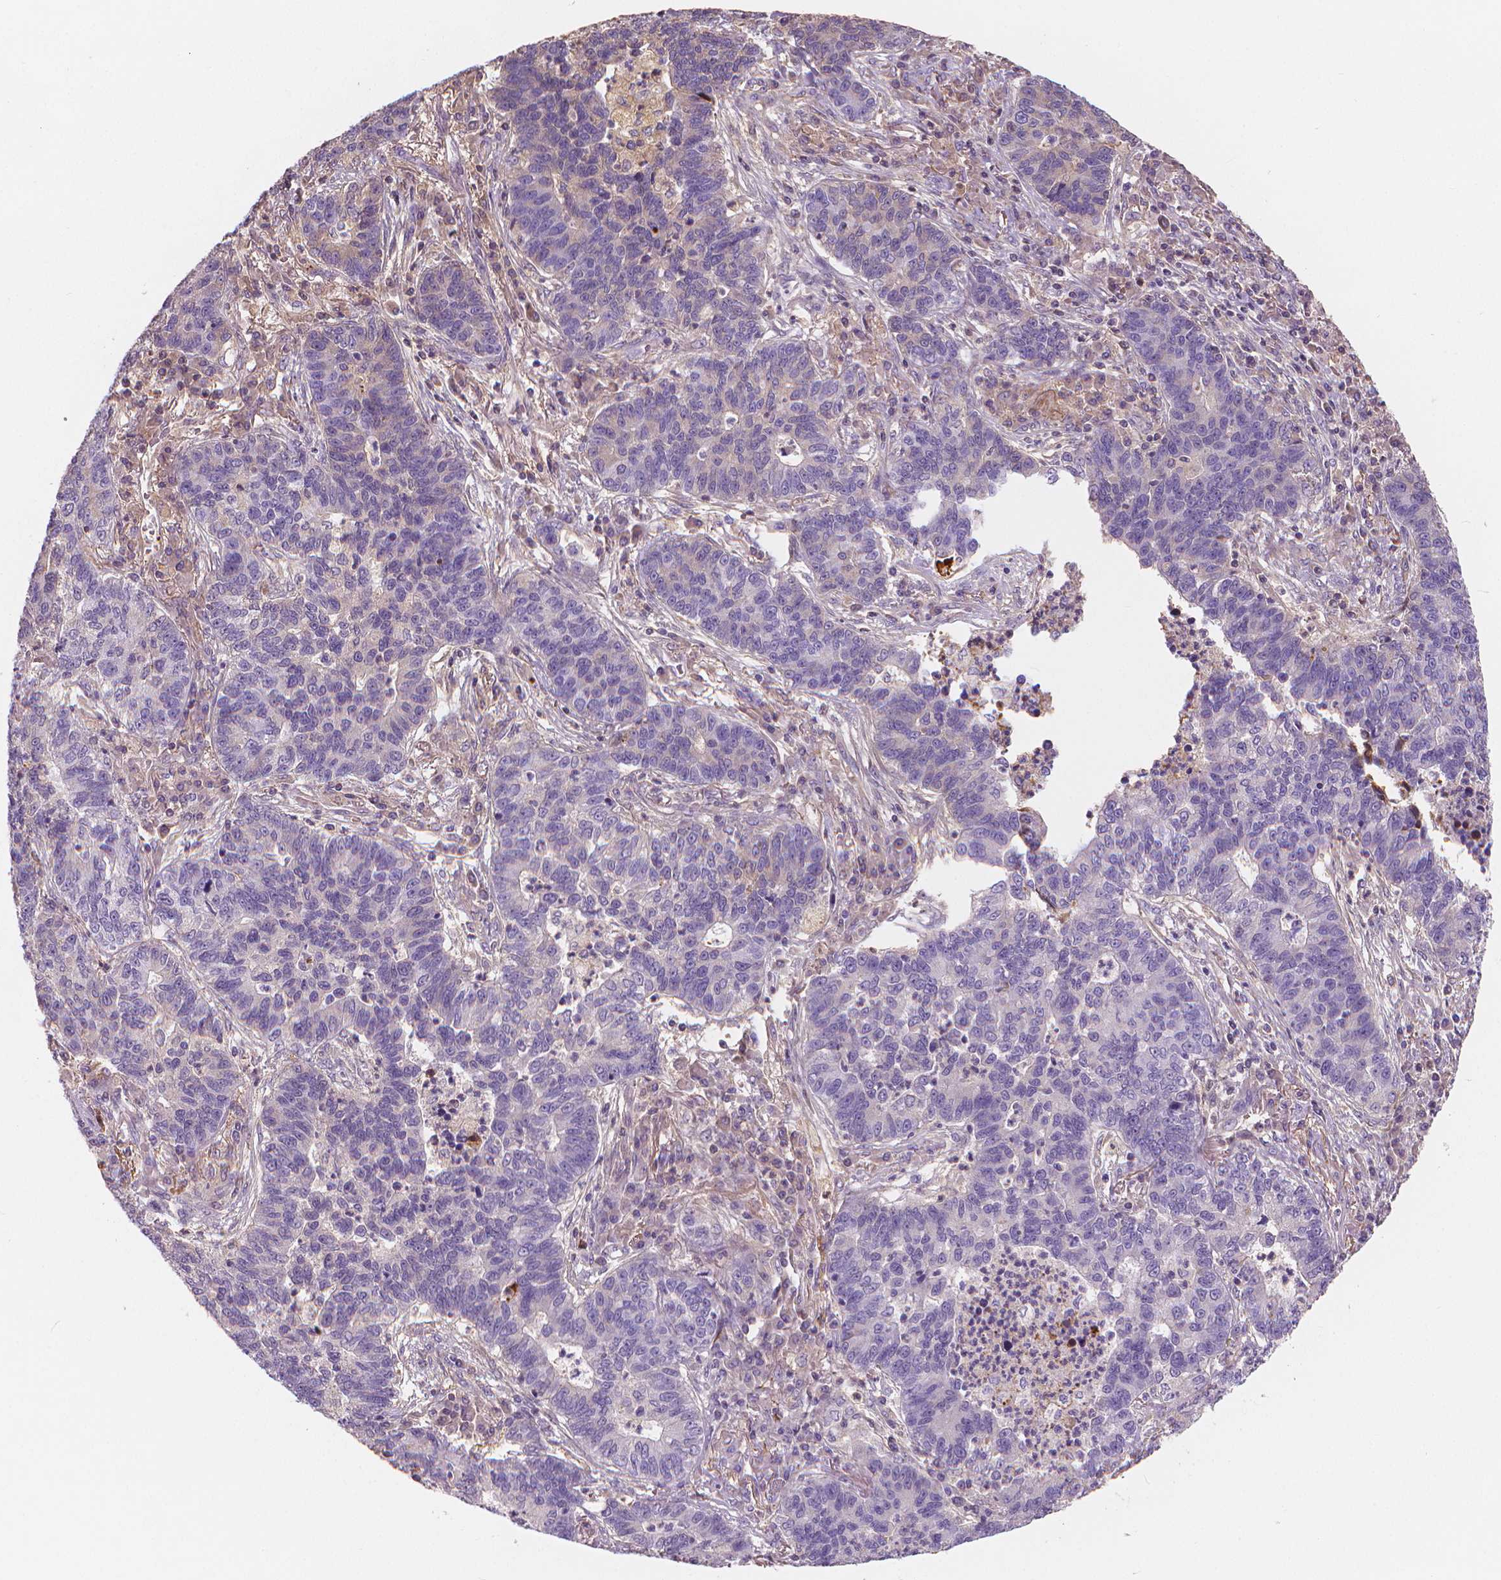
{"staining": {"intensity": "weak", "quantity": "<25%", "location": "cytoplasmic/membranous"}, "tissue": "lung cancer", "cell_type": "Tumor cells", "image_type": "cancer", "snomed": [{"axis": "morphology", "description": "Adenocarcinoma, NOS"}, {"axis": "topography", "description": "Lung"}], "caption": "Immunohistochemical staining of human lung adenocarcinoma shows no significant positivity in tumor cells. (DAB (3,3'-diaminobenzidine) immunohistochemistry (IHC), high magnification).", "gene": "APOA4", "patient": {"sex": "female", "age": 57}}